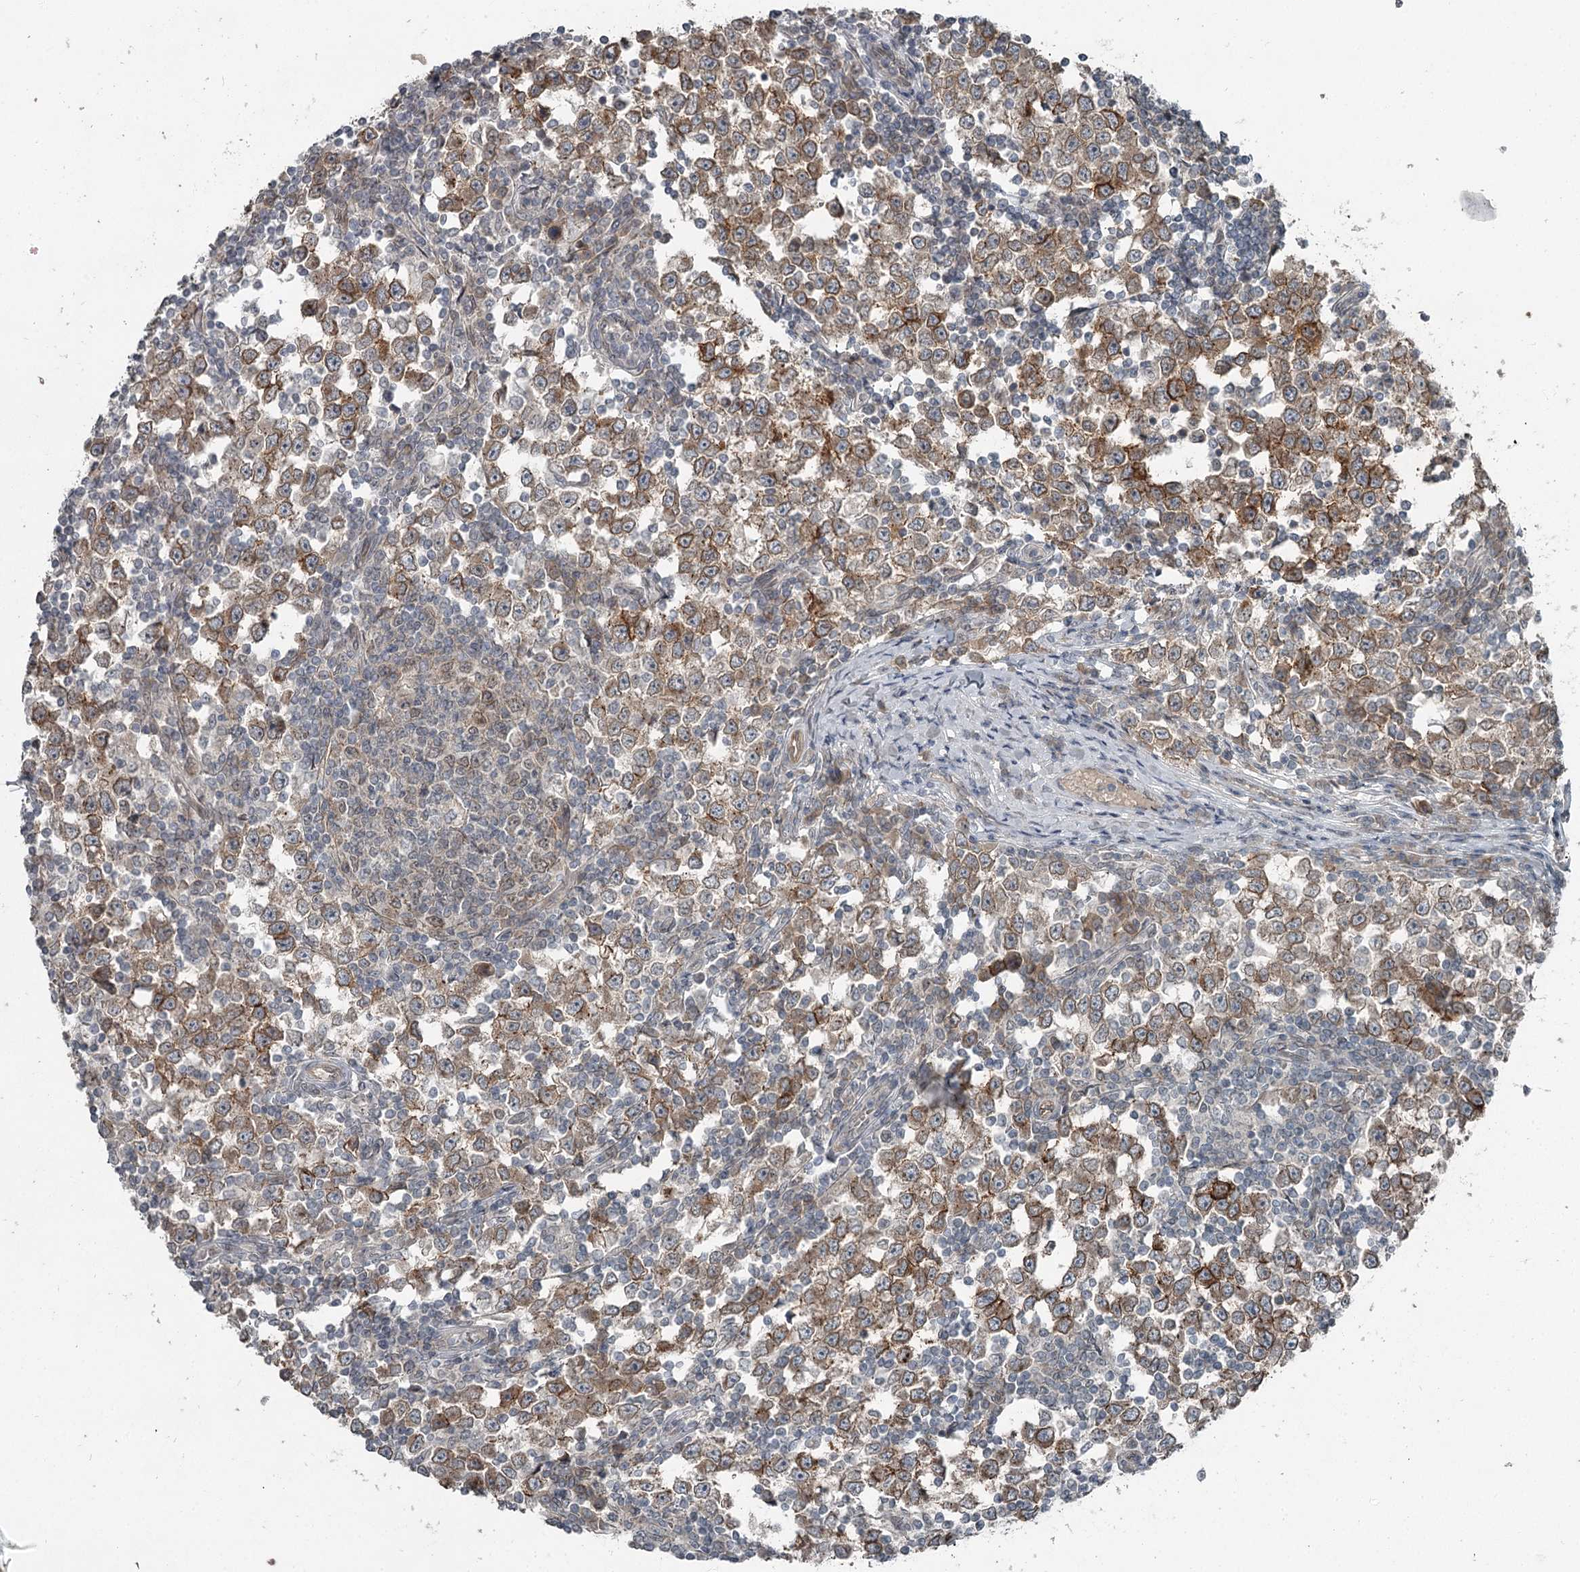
{"staining": {"intensity": "moderate", "quantity": ">75%", "location": "cytoplasmic/membranous"}, "tissue": "testis cancer", "cell_type": "Tumor cells", "image_type": "cancer", "snomed": [{"axis": "morphology", "description": "Seminoma, NOS"}, {"axis": "topography", "description": "Testis"}], "caption": "High-magnification brightfield microscopy of testis seminoma stained with DAB (3,3'-diaminobenzidine) (brown) and counterstained with hematoxylin (blue). tumor cells exhibit moderate cytoplasmic/membranous staining is appreciated in about>75% of cells.", "gene": "SLC39A8", "patient": {"sex": "male", "age": 65}}